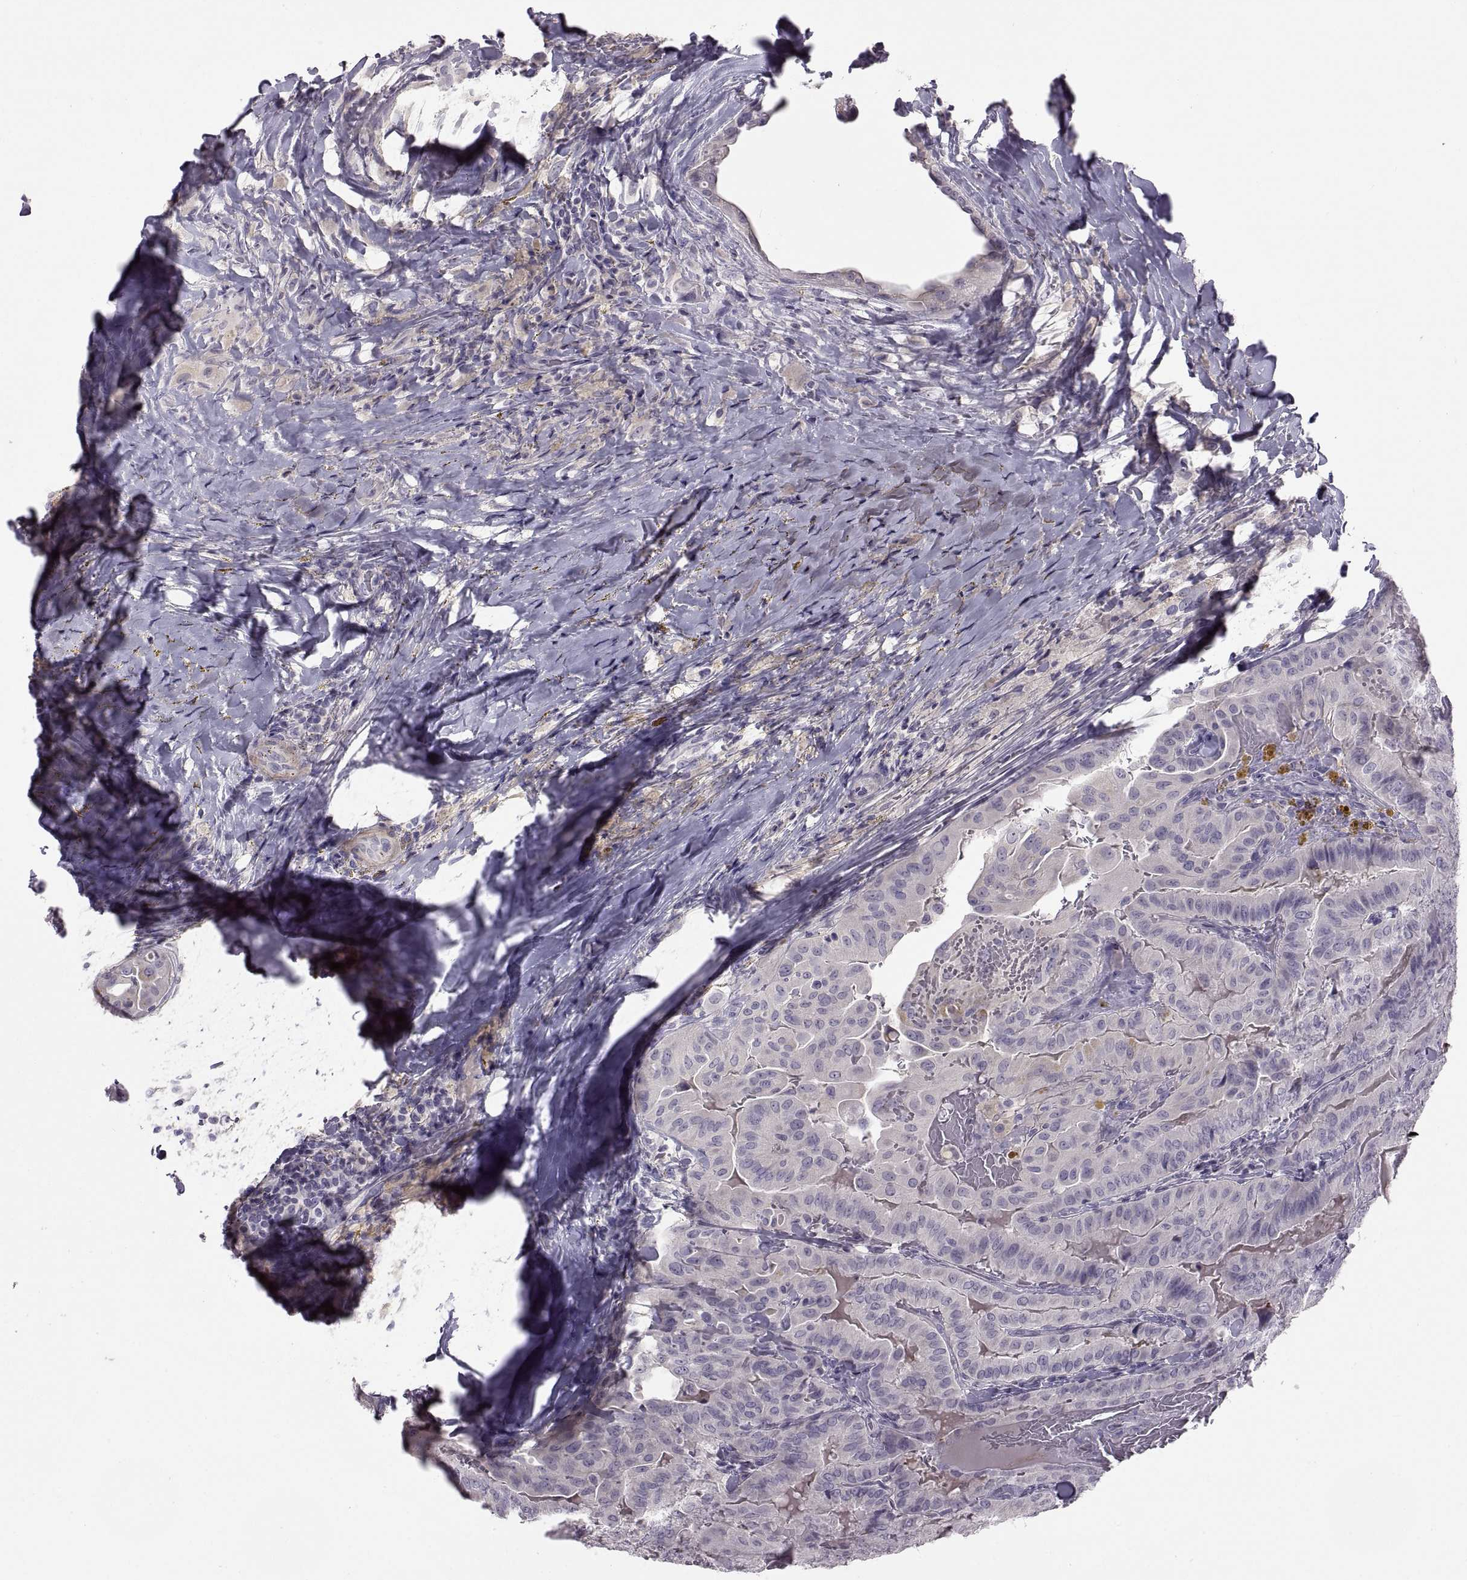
{"staining": {"intensity": "negative", "quantity": "none", "location": "none"}, "tissue": "thyroid cancer", "cell_type": "Tumor cells", "image_type": "cancer", "snomed": [{"axis": "morphology", "description": "Papillary adenocarcinoma, NOS"}, {"axis": "topography", "description": "Thyroid gland"}], "caption": "Immunohistochemical staining of human thyroid cancer (papillary adenocarcinoma) shows no significant expression in tumor cells.", "gene": "BSPH1", "patient": {"sex": "female", "age": 68}}